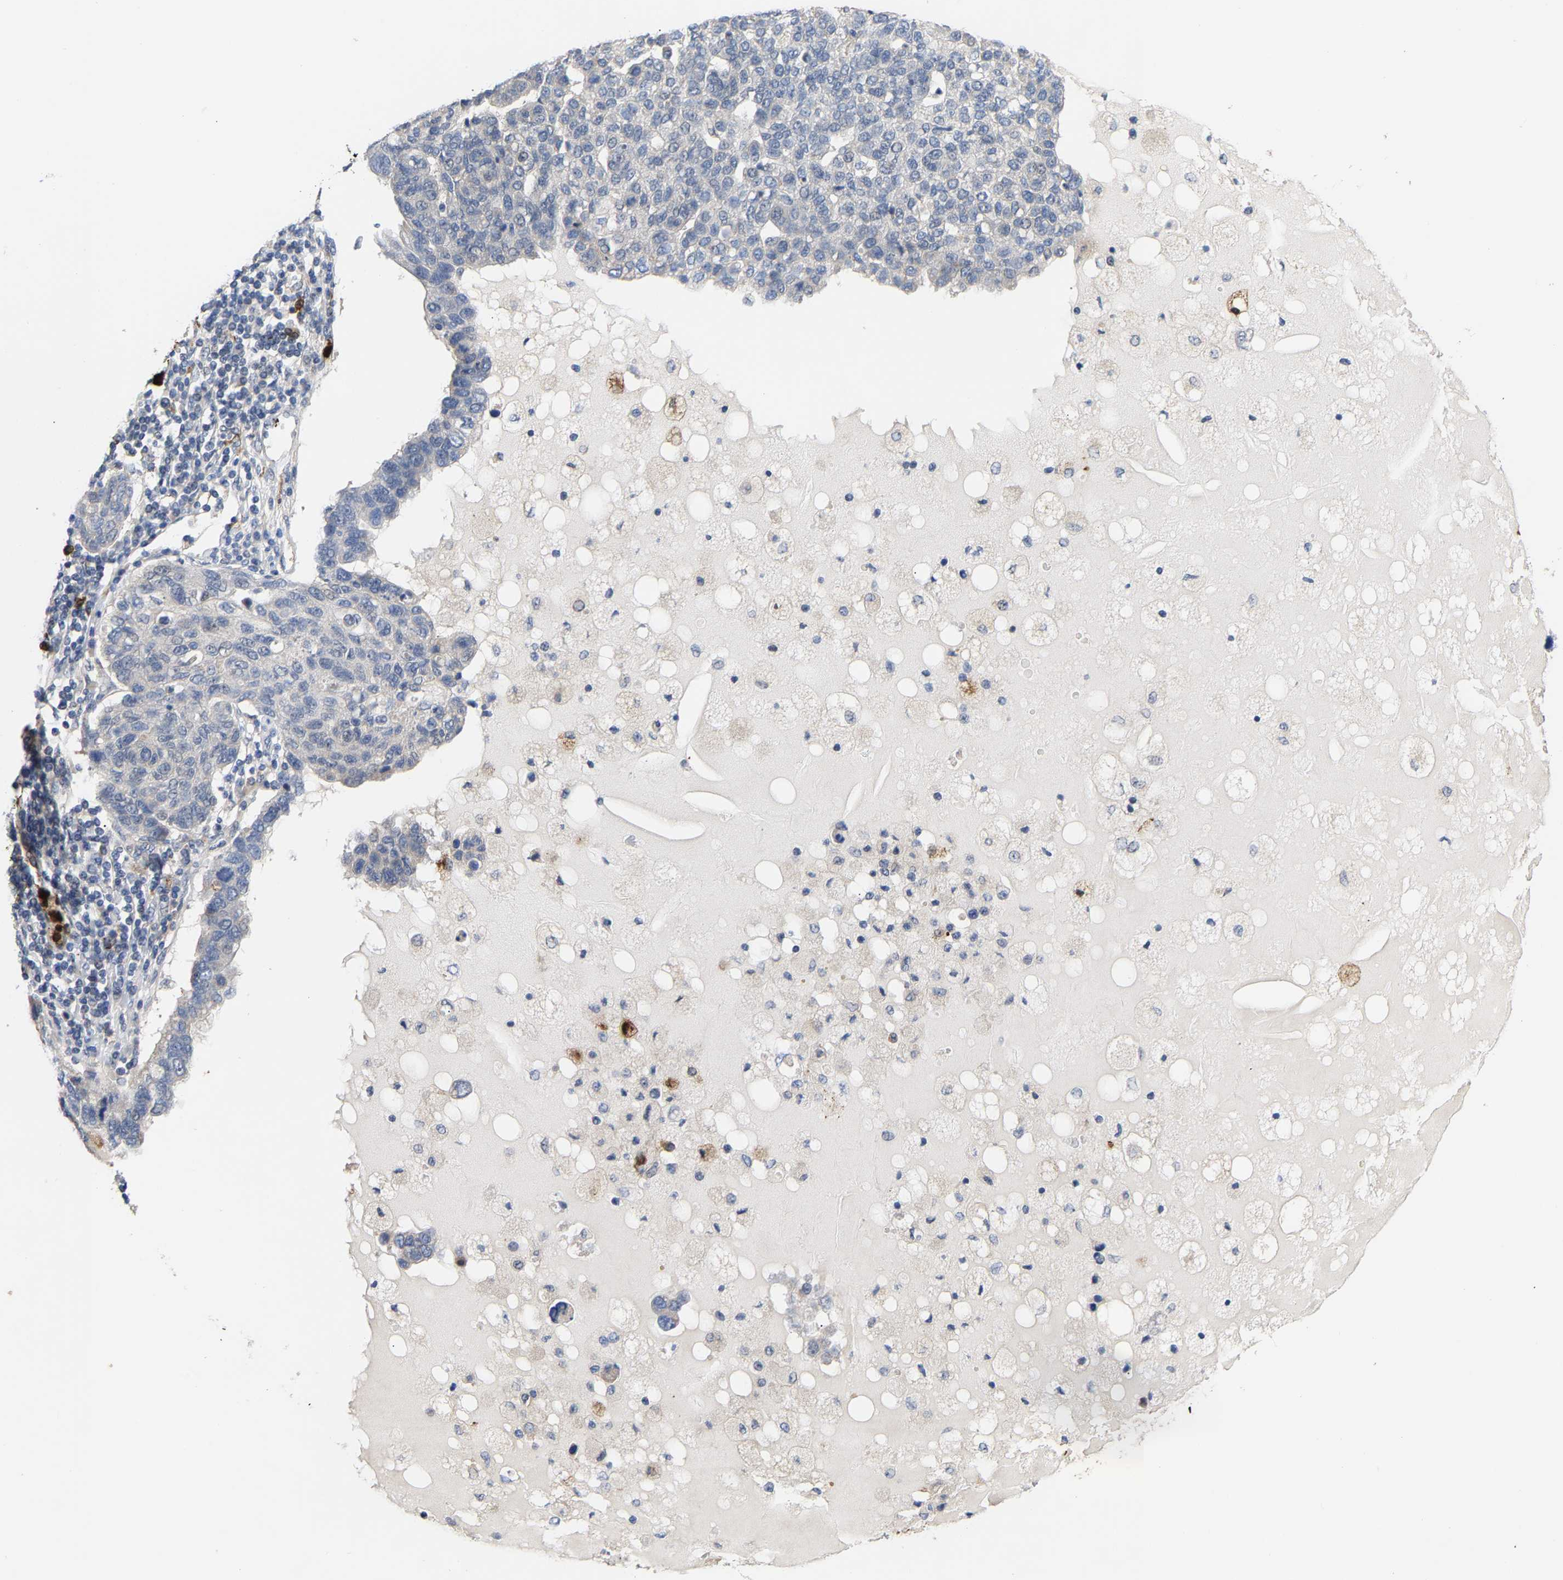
{"staining": {"intensity": "negative", "quantity": "none", "location": "none"}, "tissue": "pancreatic cancer", "cell_type": "Tumor cells", "image_type": "cancer", "snomed": [{"axis": "morphology", "description": "Adenocarcinoma, NOS"}, {"axis": "topography", "description": "Pancreas"}], "caption": "Protein analysis of pancreatic cancer (adenocarcinoma) shows no significant positivity in tumor cells.", "gene": "TDRD7", "patient": {"sex": "female", "age": 61}}